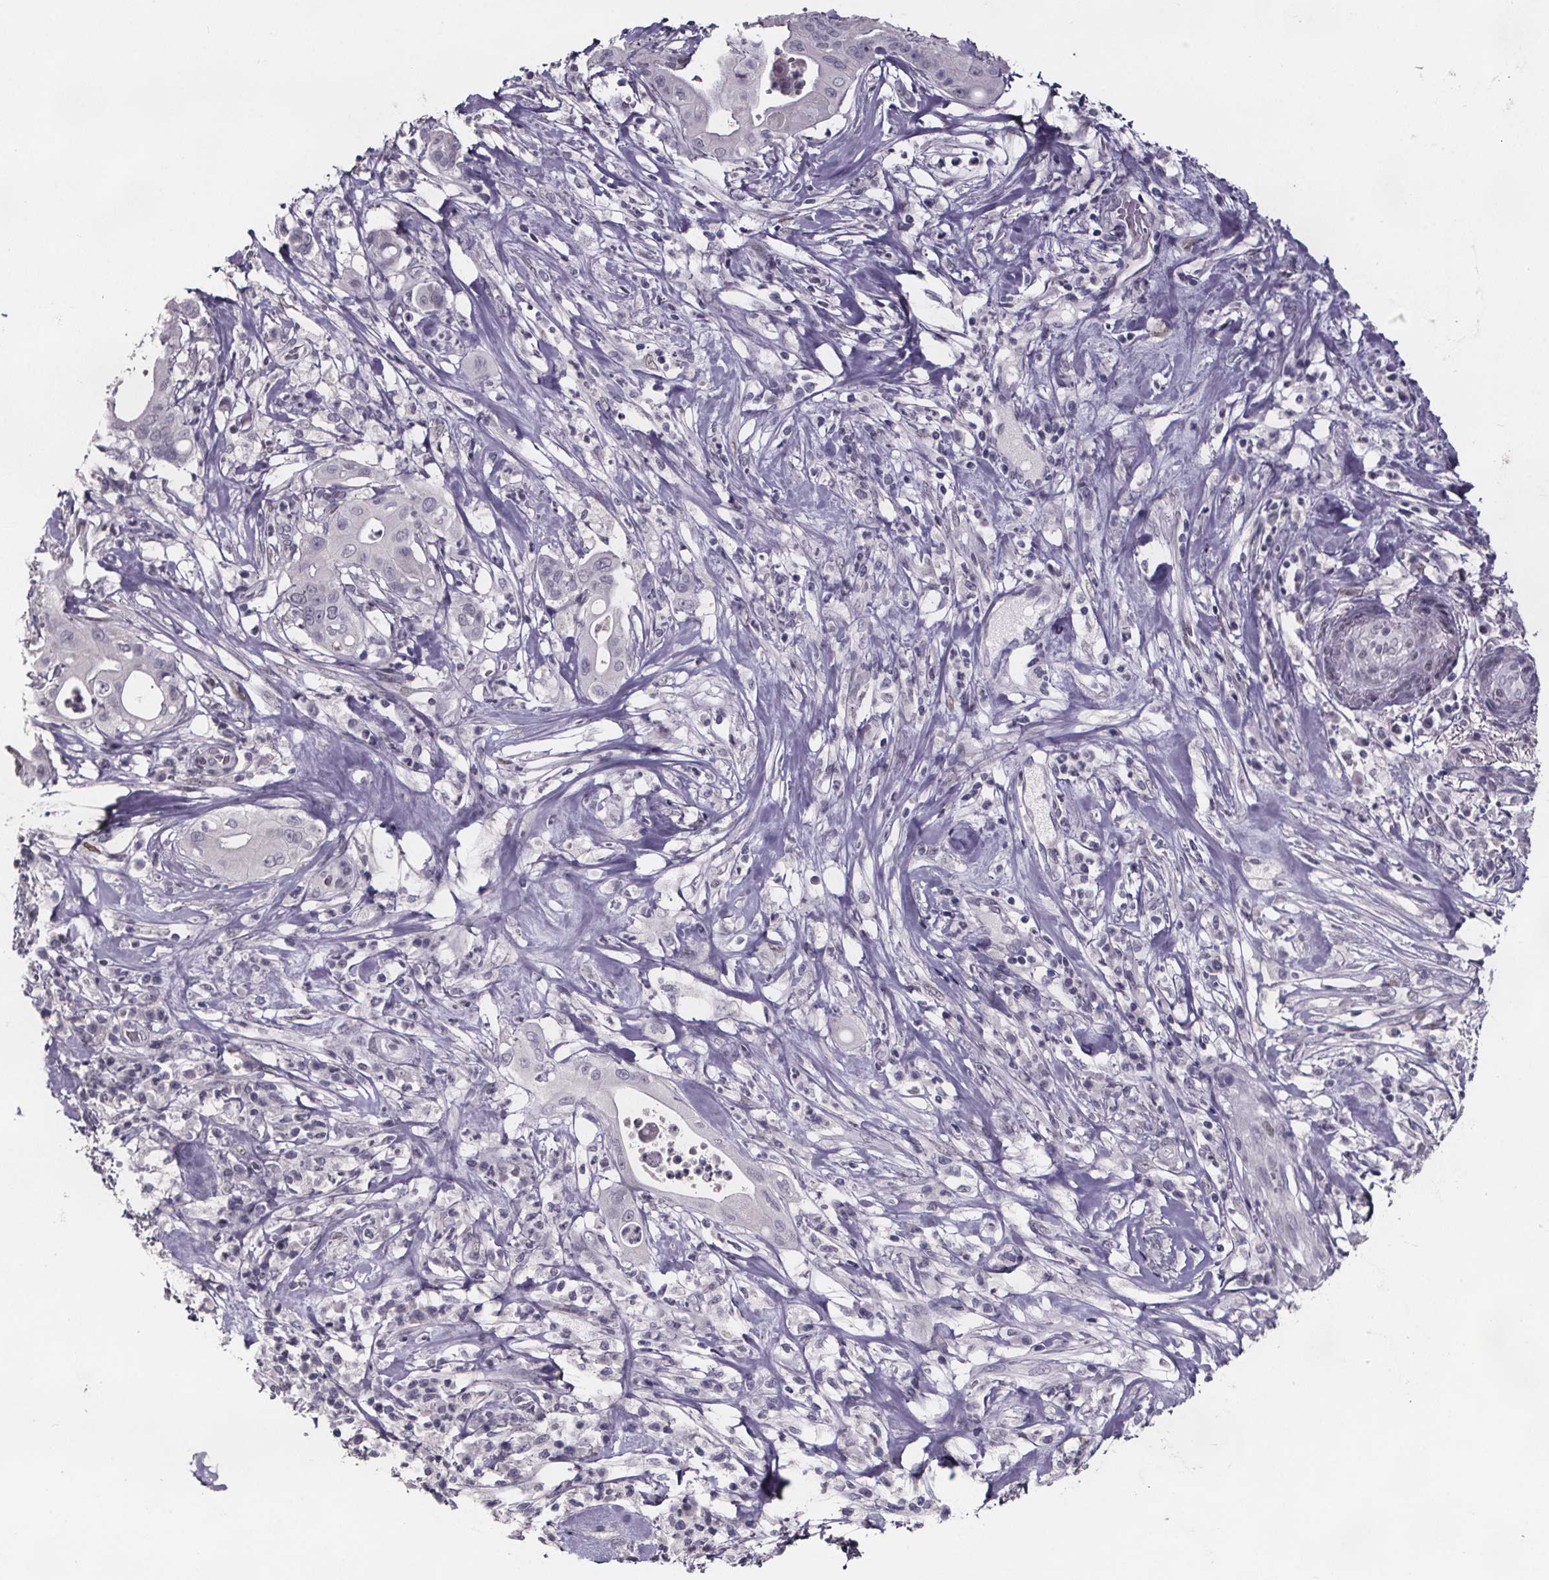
{"staining": {"intensity": "negative", "quantity": "none", "location": "none"}, "tissue": "pancreatic cancer", "cell_type": "Tumor cells", "image_type": "cancer", "snomed": [{"axis": "morphology", "description": "Adenocarcinoma, NOS"}, {"axis": "topography", "description": "Pancreas"}], "caption": "Immunohistochemical staining of pancreatic adenocarcinoma shows no significant staining in tumor cells.", "gene": "AR", "patient": {"sex": "male", "age": 71}}